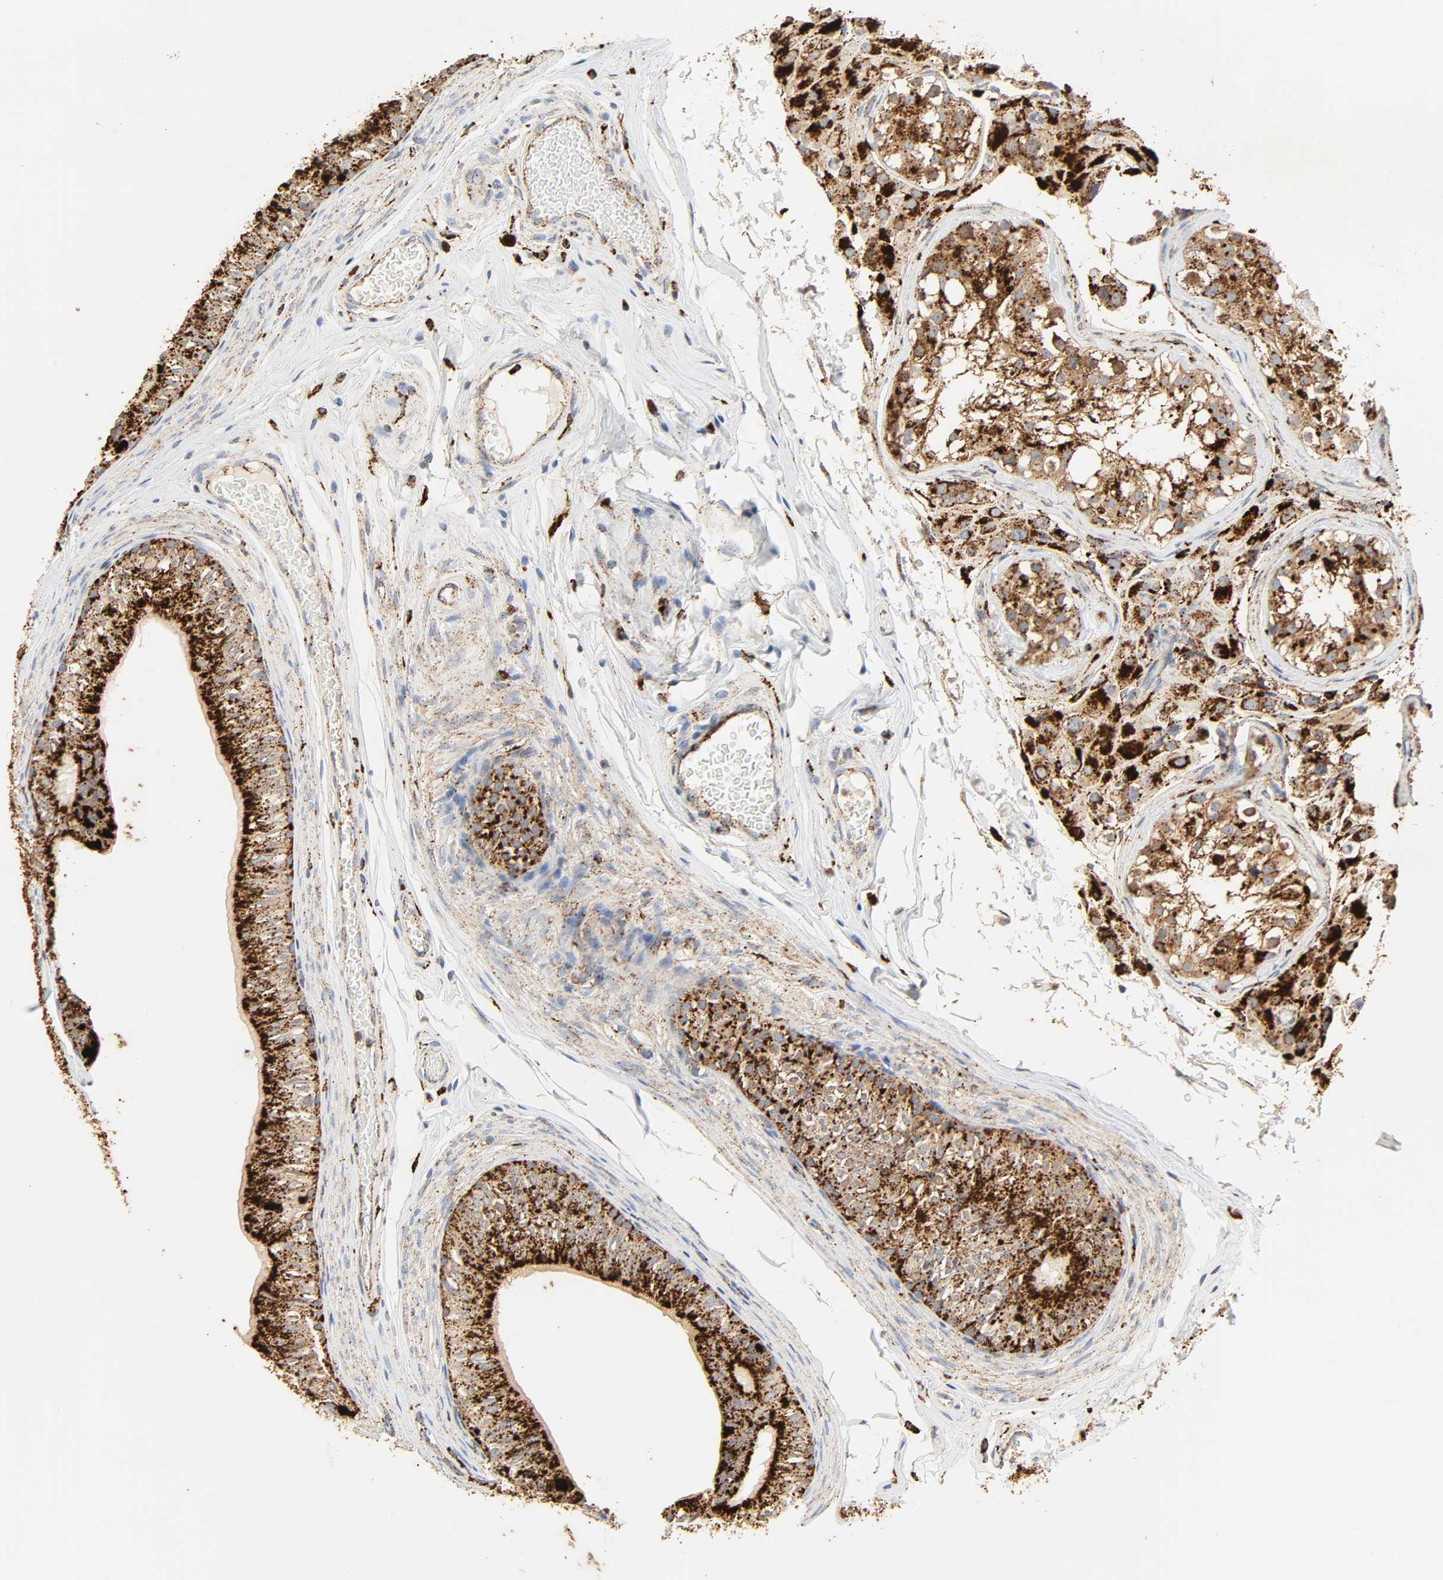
{"staining": {"intensity": "strong", "quantity": ">75%", "location": "cytoplasmic/membranous"}, "tissue": "epididymis", "cell_type": "Glandular cells", "image_type": "normal", "snomed": [{"axis": "morphology", "description": "Normal tissue, NOS"}, {"axis": "topography", "description": "Testis"}, {"axis": "topography", "description": "Epididymis"}], "caption": "DAB (3,3'-diaminobenzidine) immunohistochemical staining of benign human epididymis displays strong cytoplasmic/membranous protein staining in approximately >75% of glandular cells.", "gene": "PSAP", "patient": {"sex": "male", "age": 36}}